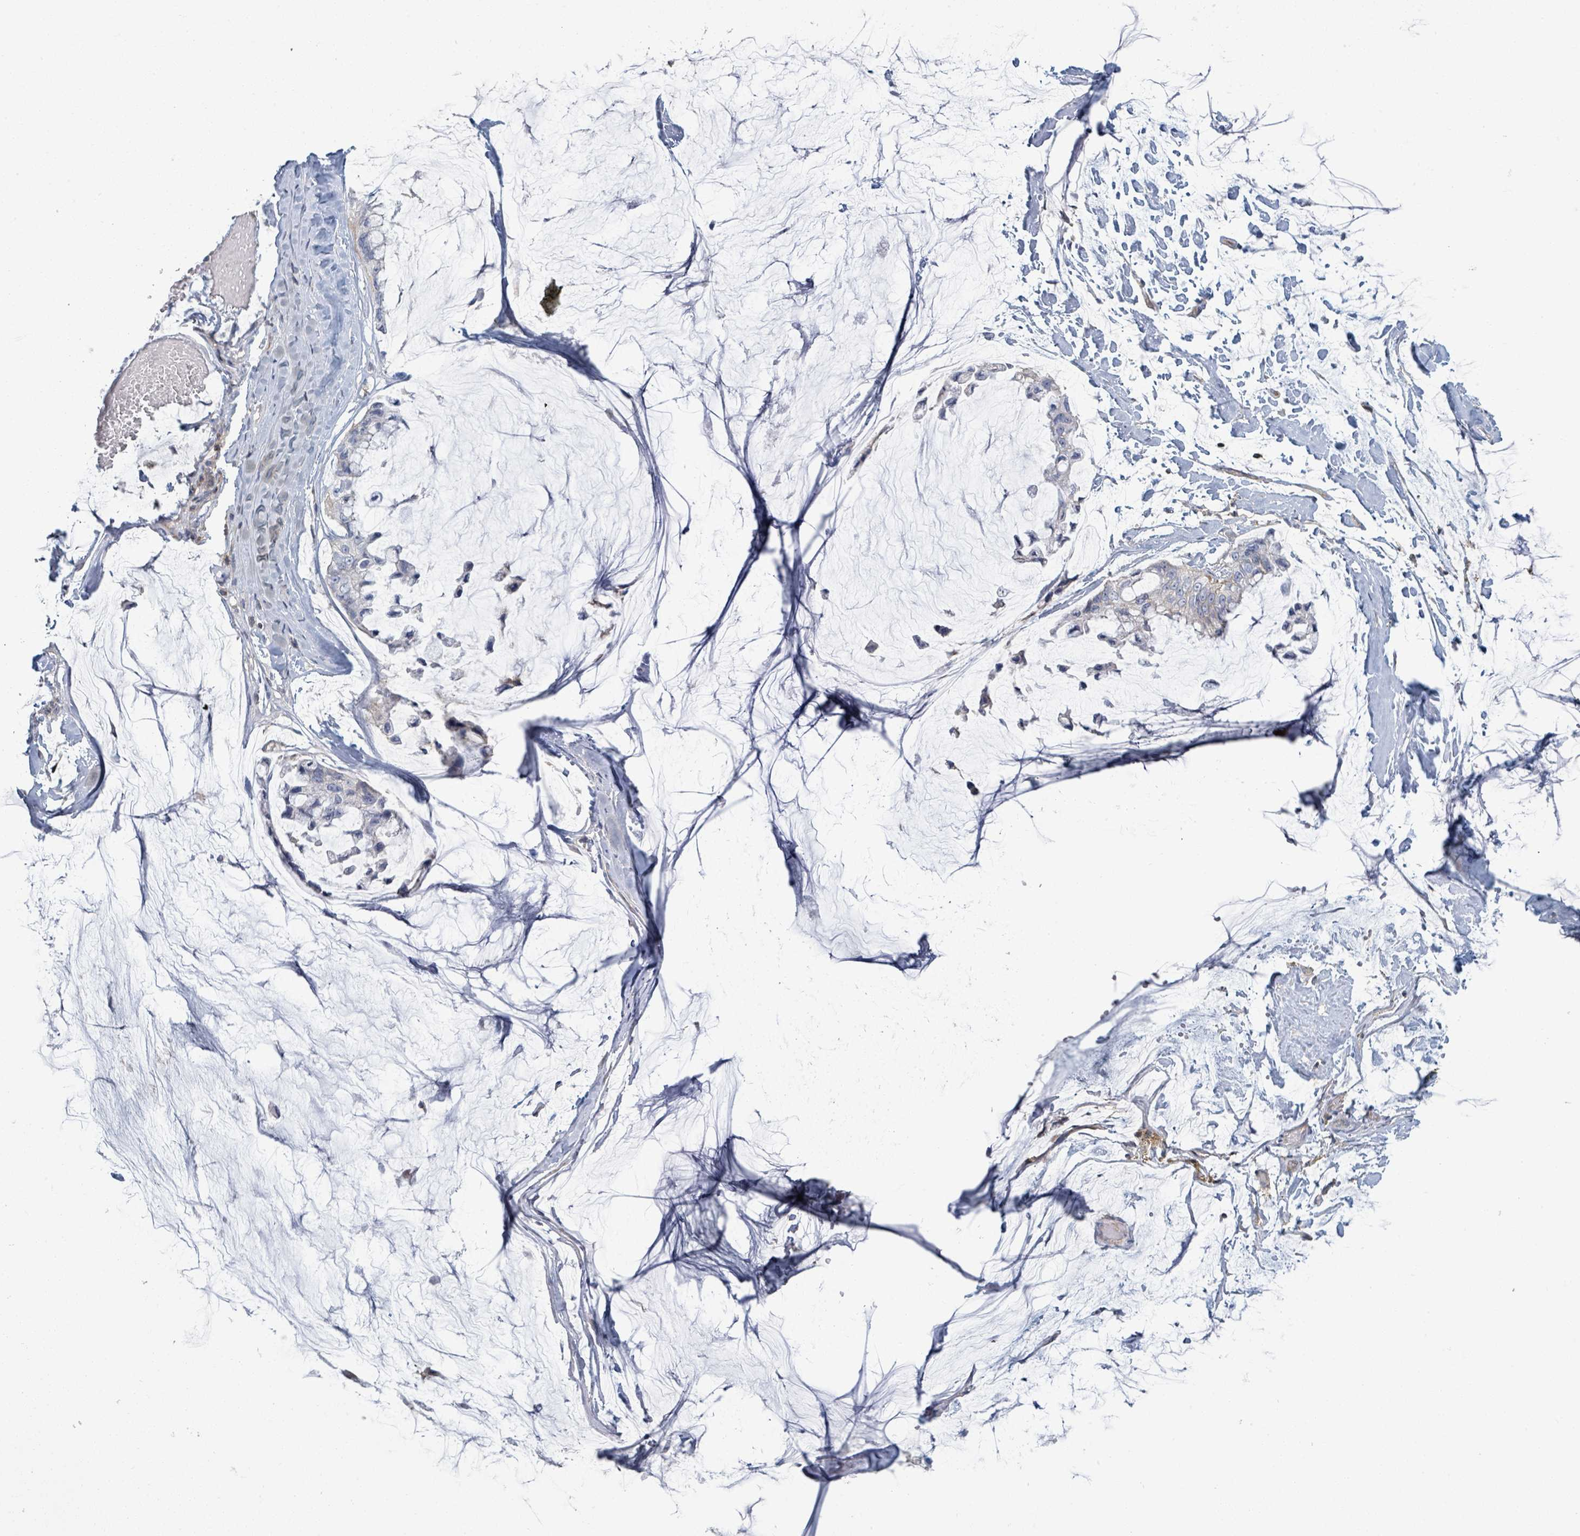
{"staining": {"intensity": "weak", "quantity": "<25%", "location": "cytoplasmic/membranous"}, "tissue": "ovarian cancer", "cell_type": "Tumor cells", "image_type": "cancer", "snomed": [{"axis": "morphology", "description": "Cystadenocarcinoma, mucinous, NOS"}, {"axis": "topography", "description": "Ovary"}], "caption": "IHC micrograph of neoplastic tissue: human mucinous cystadenocarcinoma (ovarian) stained with DAB shows no significant protein staining in tumor cells. (Brightfield microscopy of DAB immunohistochemistry at high magnification).", "gene": "TNFRSF14", "patient": {"sex": "female", "age": 39}}